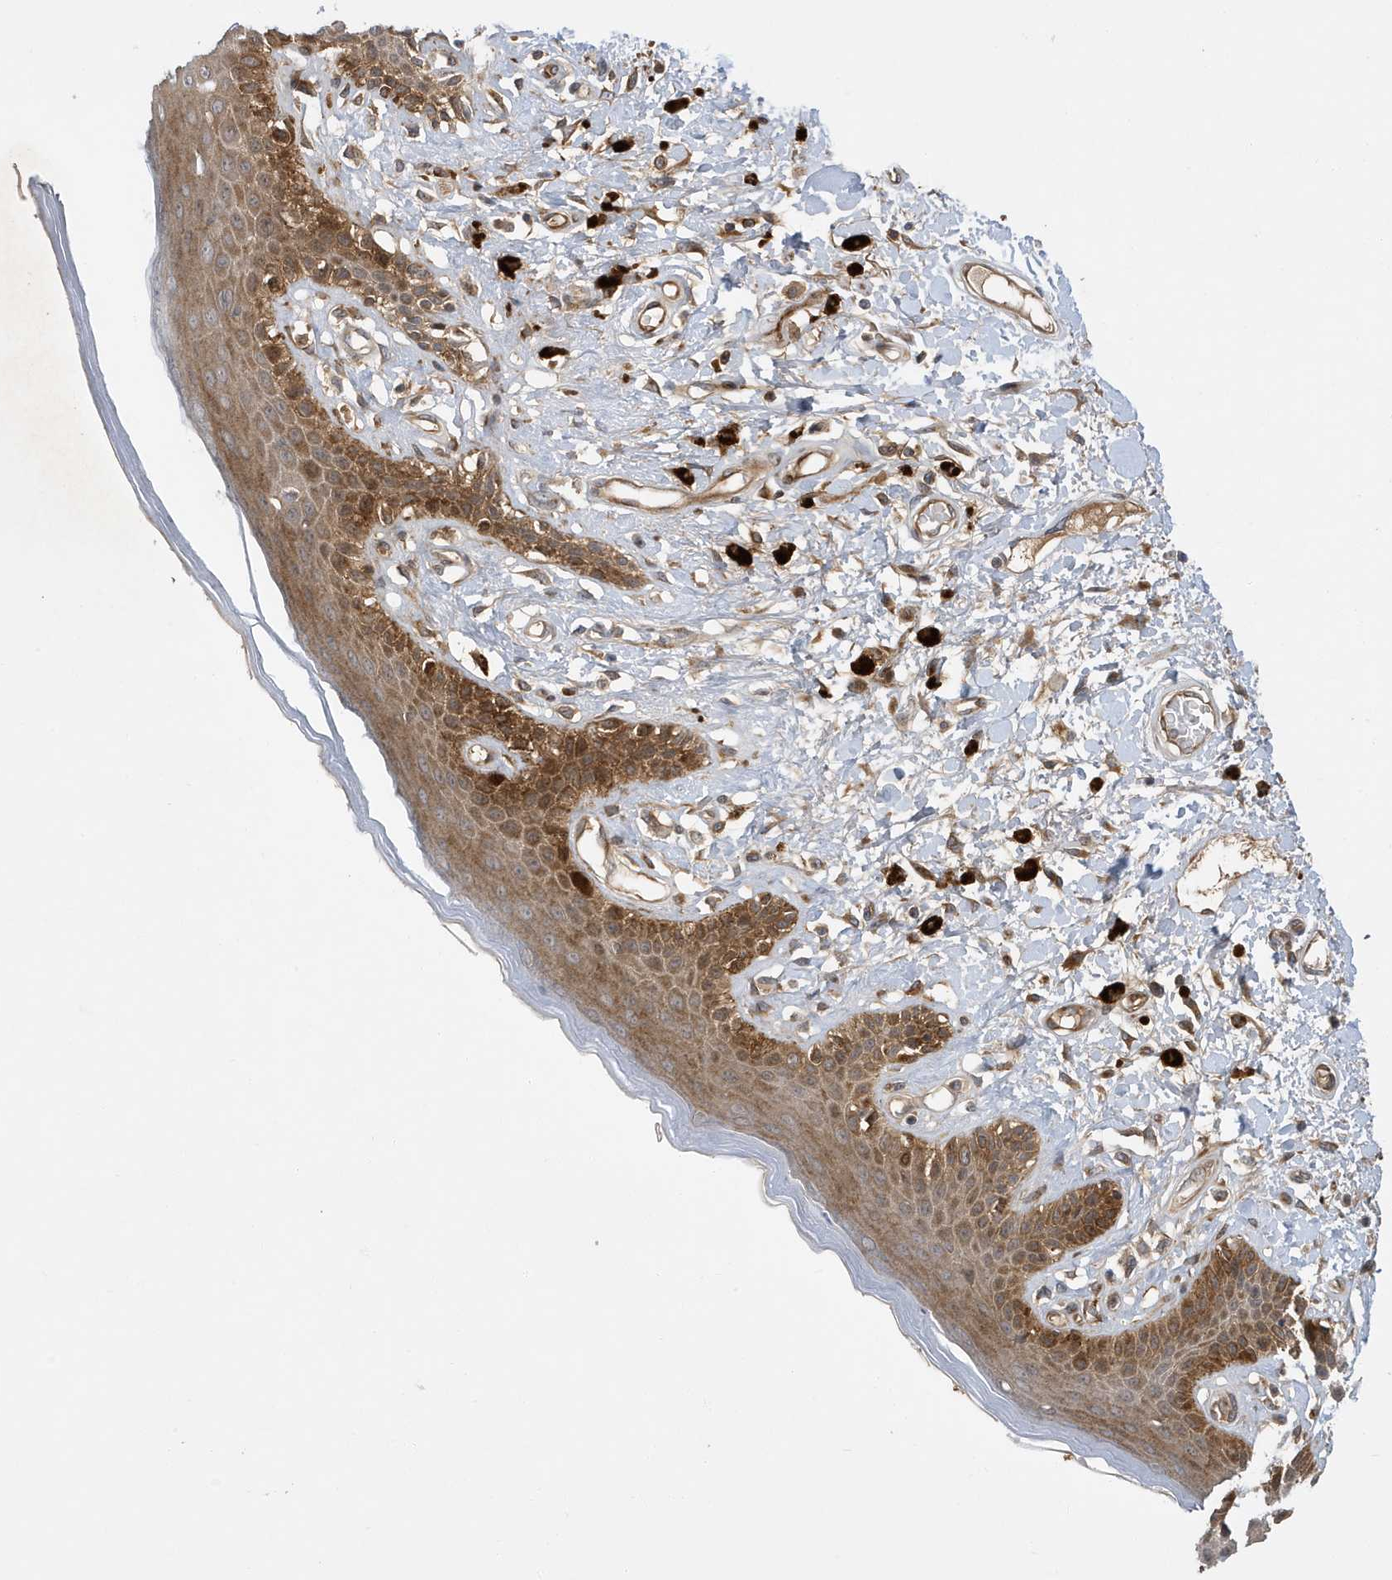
{"staining": {"intensity": "strong", "quantity": "25%-75%", "location": "cytoplasmic/membranous"}, "tissue": "skin", "cell_type": "Epidermal cells", "image_type": "normal", "snomed": [{"axis": "morphology", "description": "Normal tissue, NOS"}, {"axis": "topography", "description": "Anal"}], "caption": "Skin stained with DAB immunohistochemistry reveals high levels of strong cytoplasmic/membranous positivity in about 25%-75% of epidermal cells. (IHC, brightfield microscopy, high magnification).", "gene": "LAPTM4A", "patient": {"sex": "female", "age": 78}}